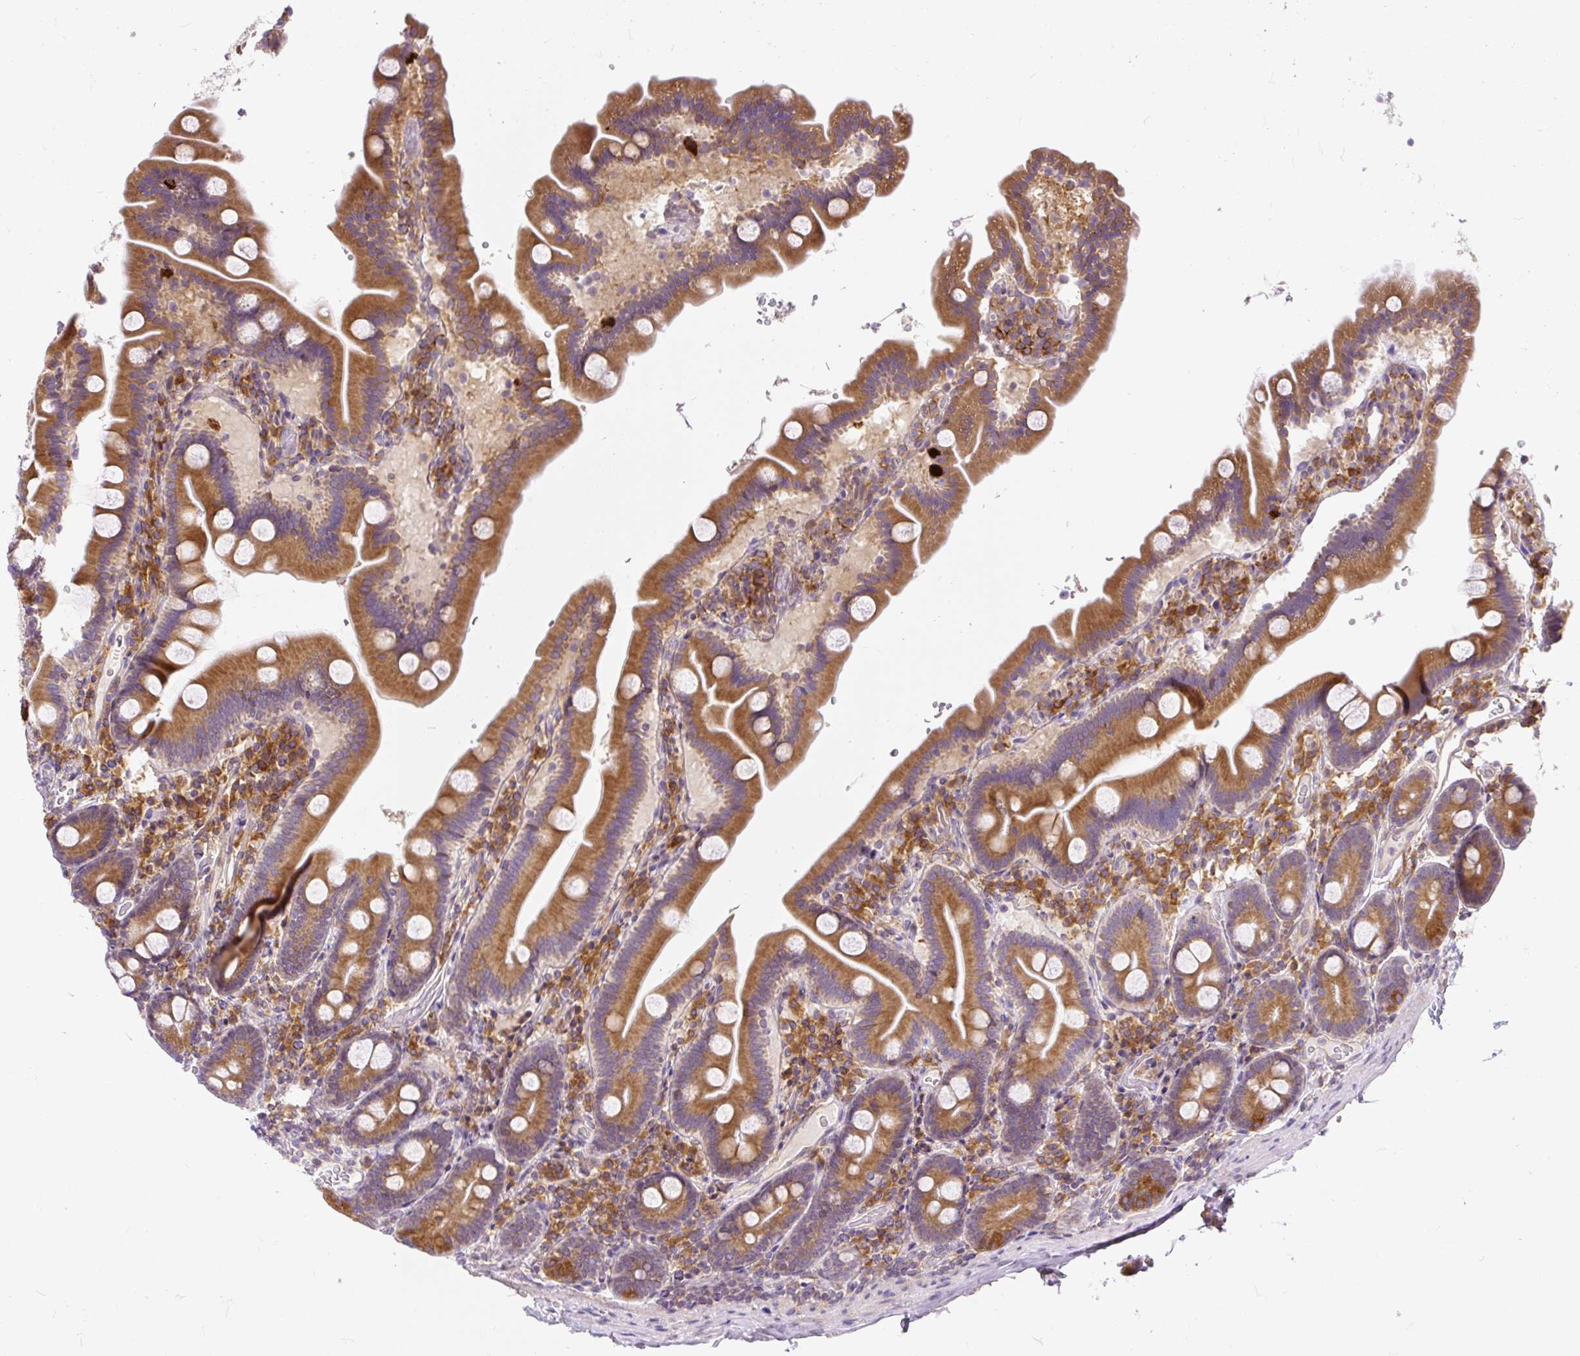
{"staining": {"intensity": "strong", "quantity": ">75%", "location": "cytoplasmic/membranous"}, "tissue": "duodenum", "cell_type": "Glandular cells", "image_type": "normal", "snomed": [{"axis": "morphology", "description": "Normal tissue, NOS"}, {"axis": "topography", "description": "Duodenum"}], "caption": "Protein analysis of unremarkable duodenum reveals strong cytoplasmic/membranous staining in approximately >75% of glandular cells.", "gene": "CYP20A1", "patient": {"sex": "male", "age": 55}}